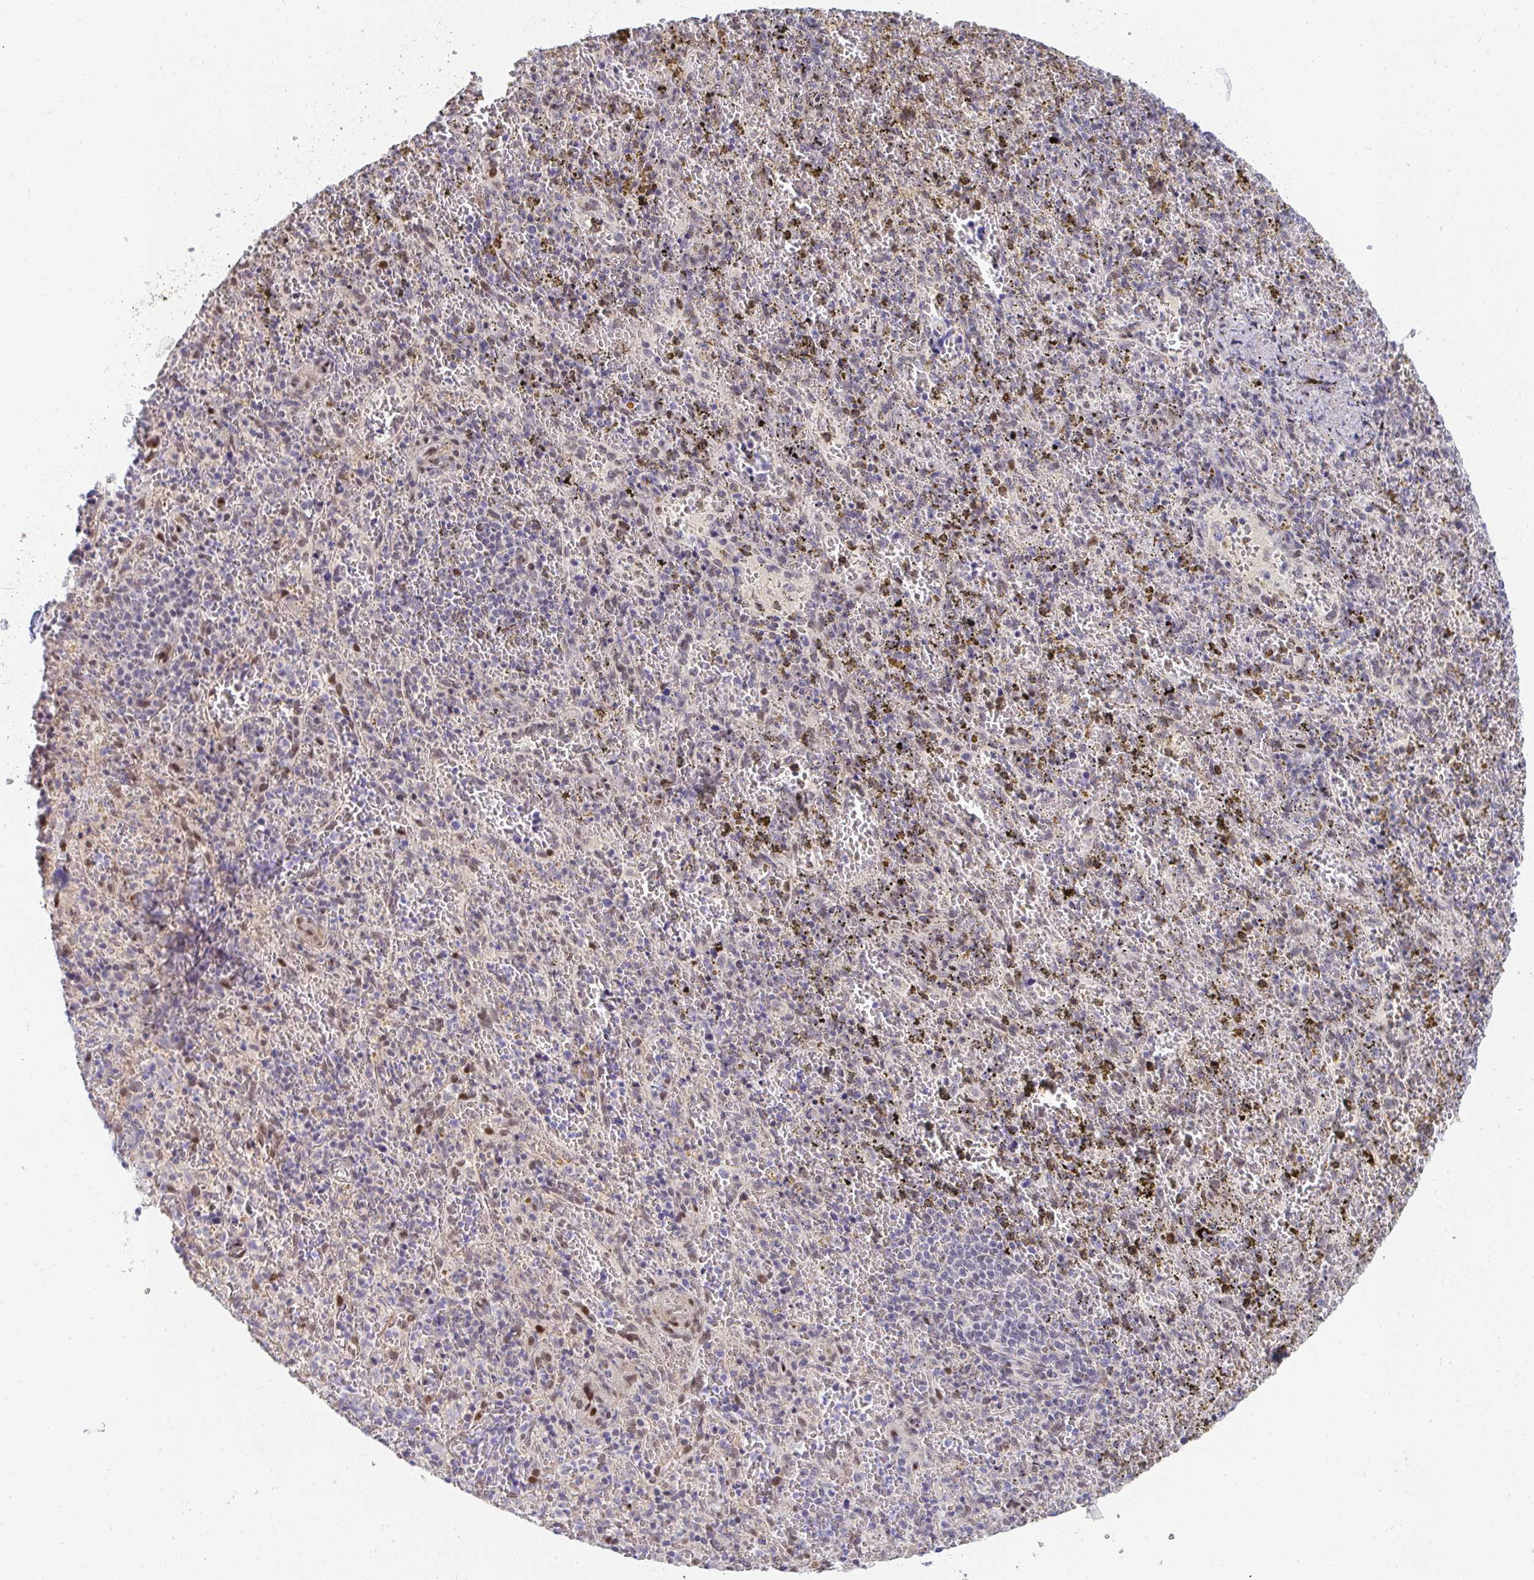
{"staining": {"intensity": "negative", "quantity": "none", "location": "none"}, "tissue": "spleen", "cell_type": "Cells in red pulp", "image_type": "normal", "snomed": [{"axis": "morphology", "description": "Normal tissue, NOS"}, {"axis": "topography", "description": "Spleen"}], "caption": "Immunohistochemistry histopathology image of benign spleen: human spleen stained with DAB shows no significant protein positivity in cells in red pulp. (IHC, brightfield microscopy, high magnification).", "gene": "ZIC3", "patient": {"sex": "female", "age": 50}}